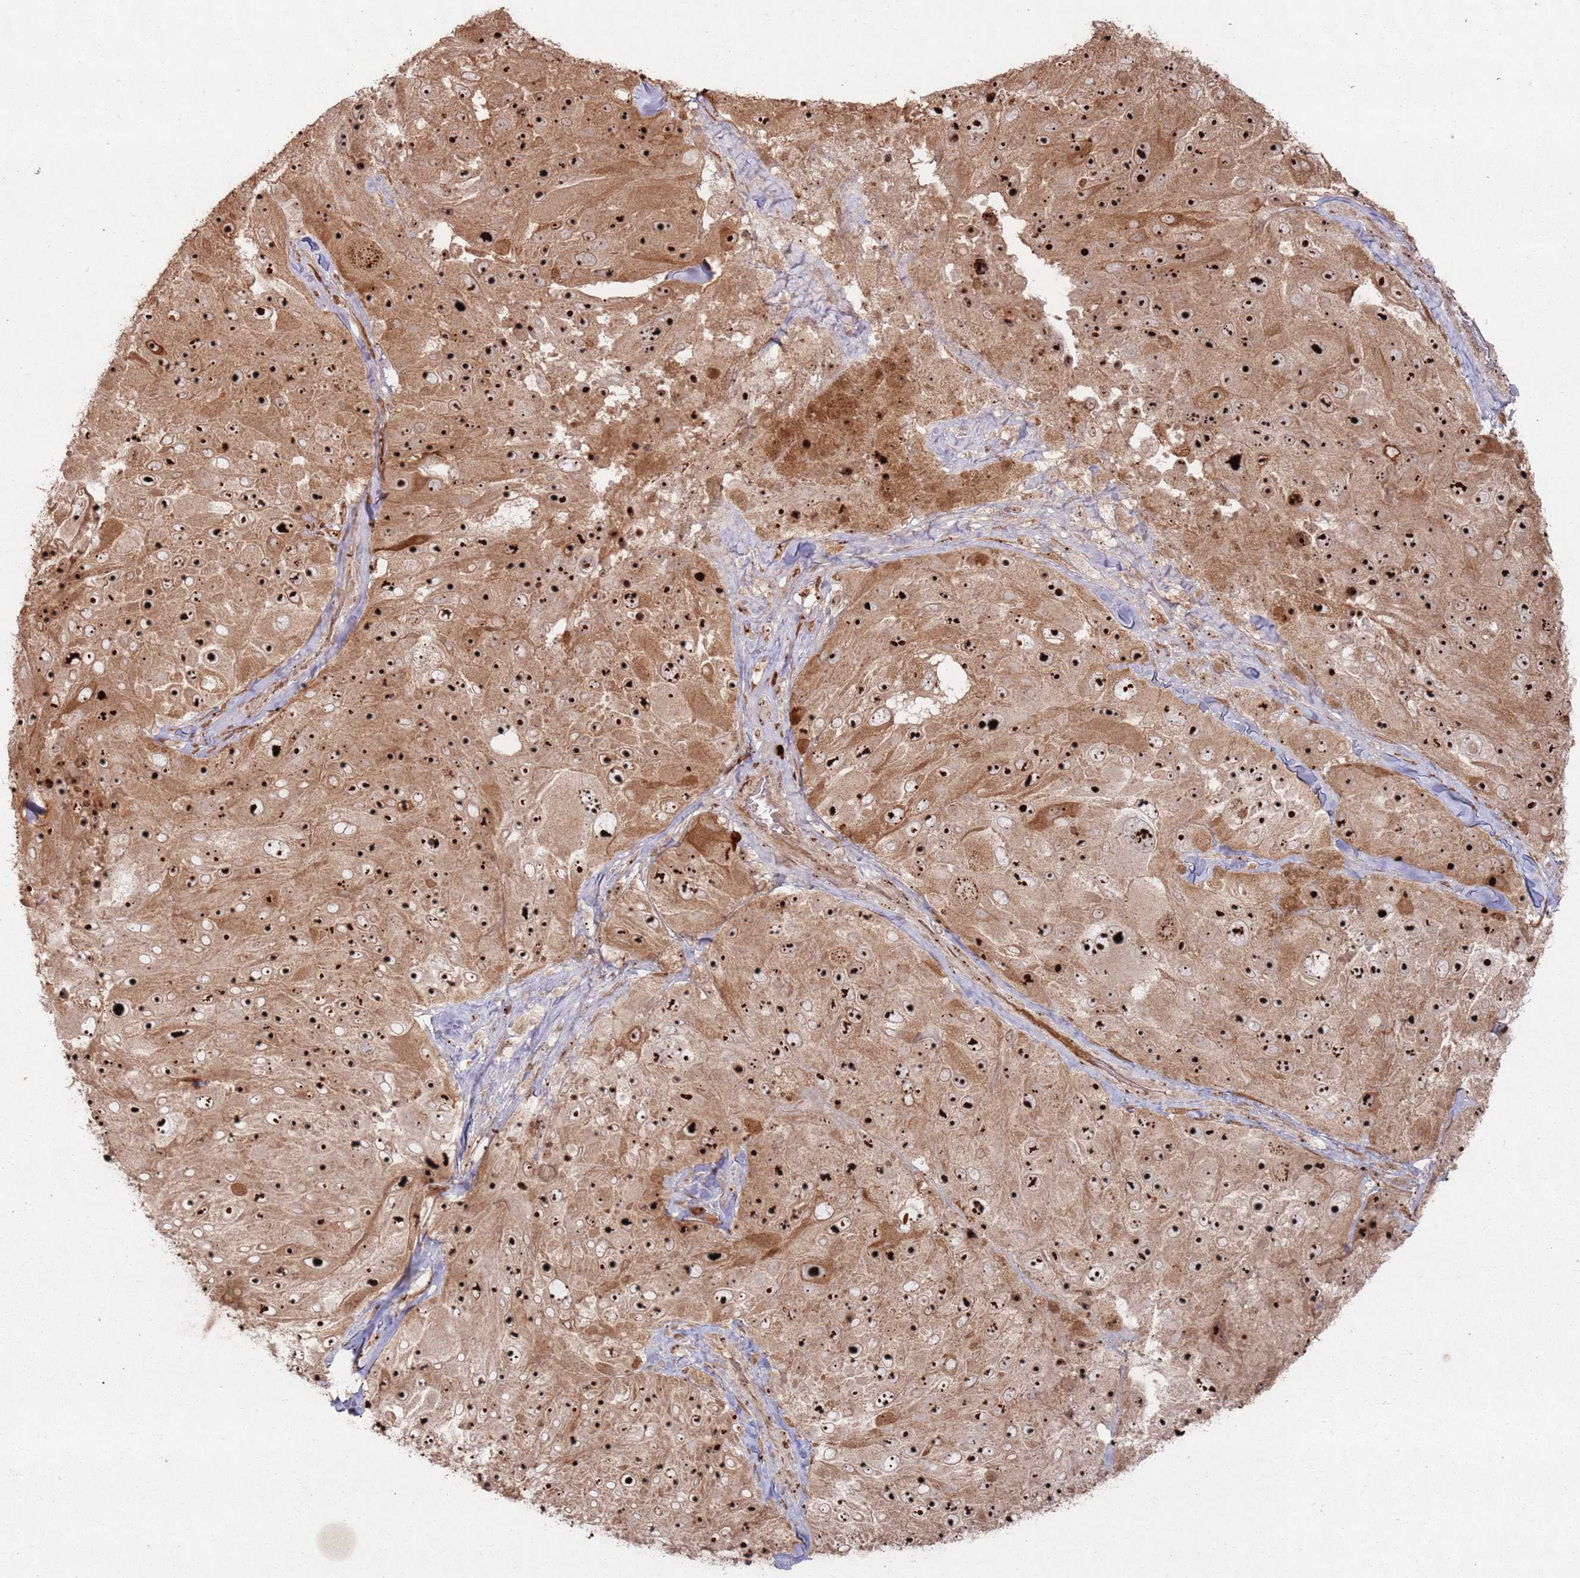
{"staining": {"intensity": "strong", "quantity": ">75%", "location": "nuclear"}, "tissue": "melanoma", "cell_type": "Tumor cells", "image_type": "cancer", "snomed": [{"axis": "morphology", "description": "Malignant melanoma, Metastatic site"}, {"axis": "topography", "description": "Lymph node"}], "caption": "DAB (3,3'-diaminobenzidine) immunohistochemical staining of human malignant melanoma (metastatic site) displays strong nuclear protein positivity in approximately >75% of tumor cells. (Stains: DAB (3,3'-diaminobenzidine) in brown, nuclei in blue, Microscopy: brightfield microscopy at high magnification).", "gene": "UTP11", "patient": {"sex": "male", "age": 62}}